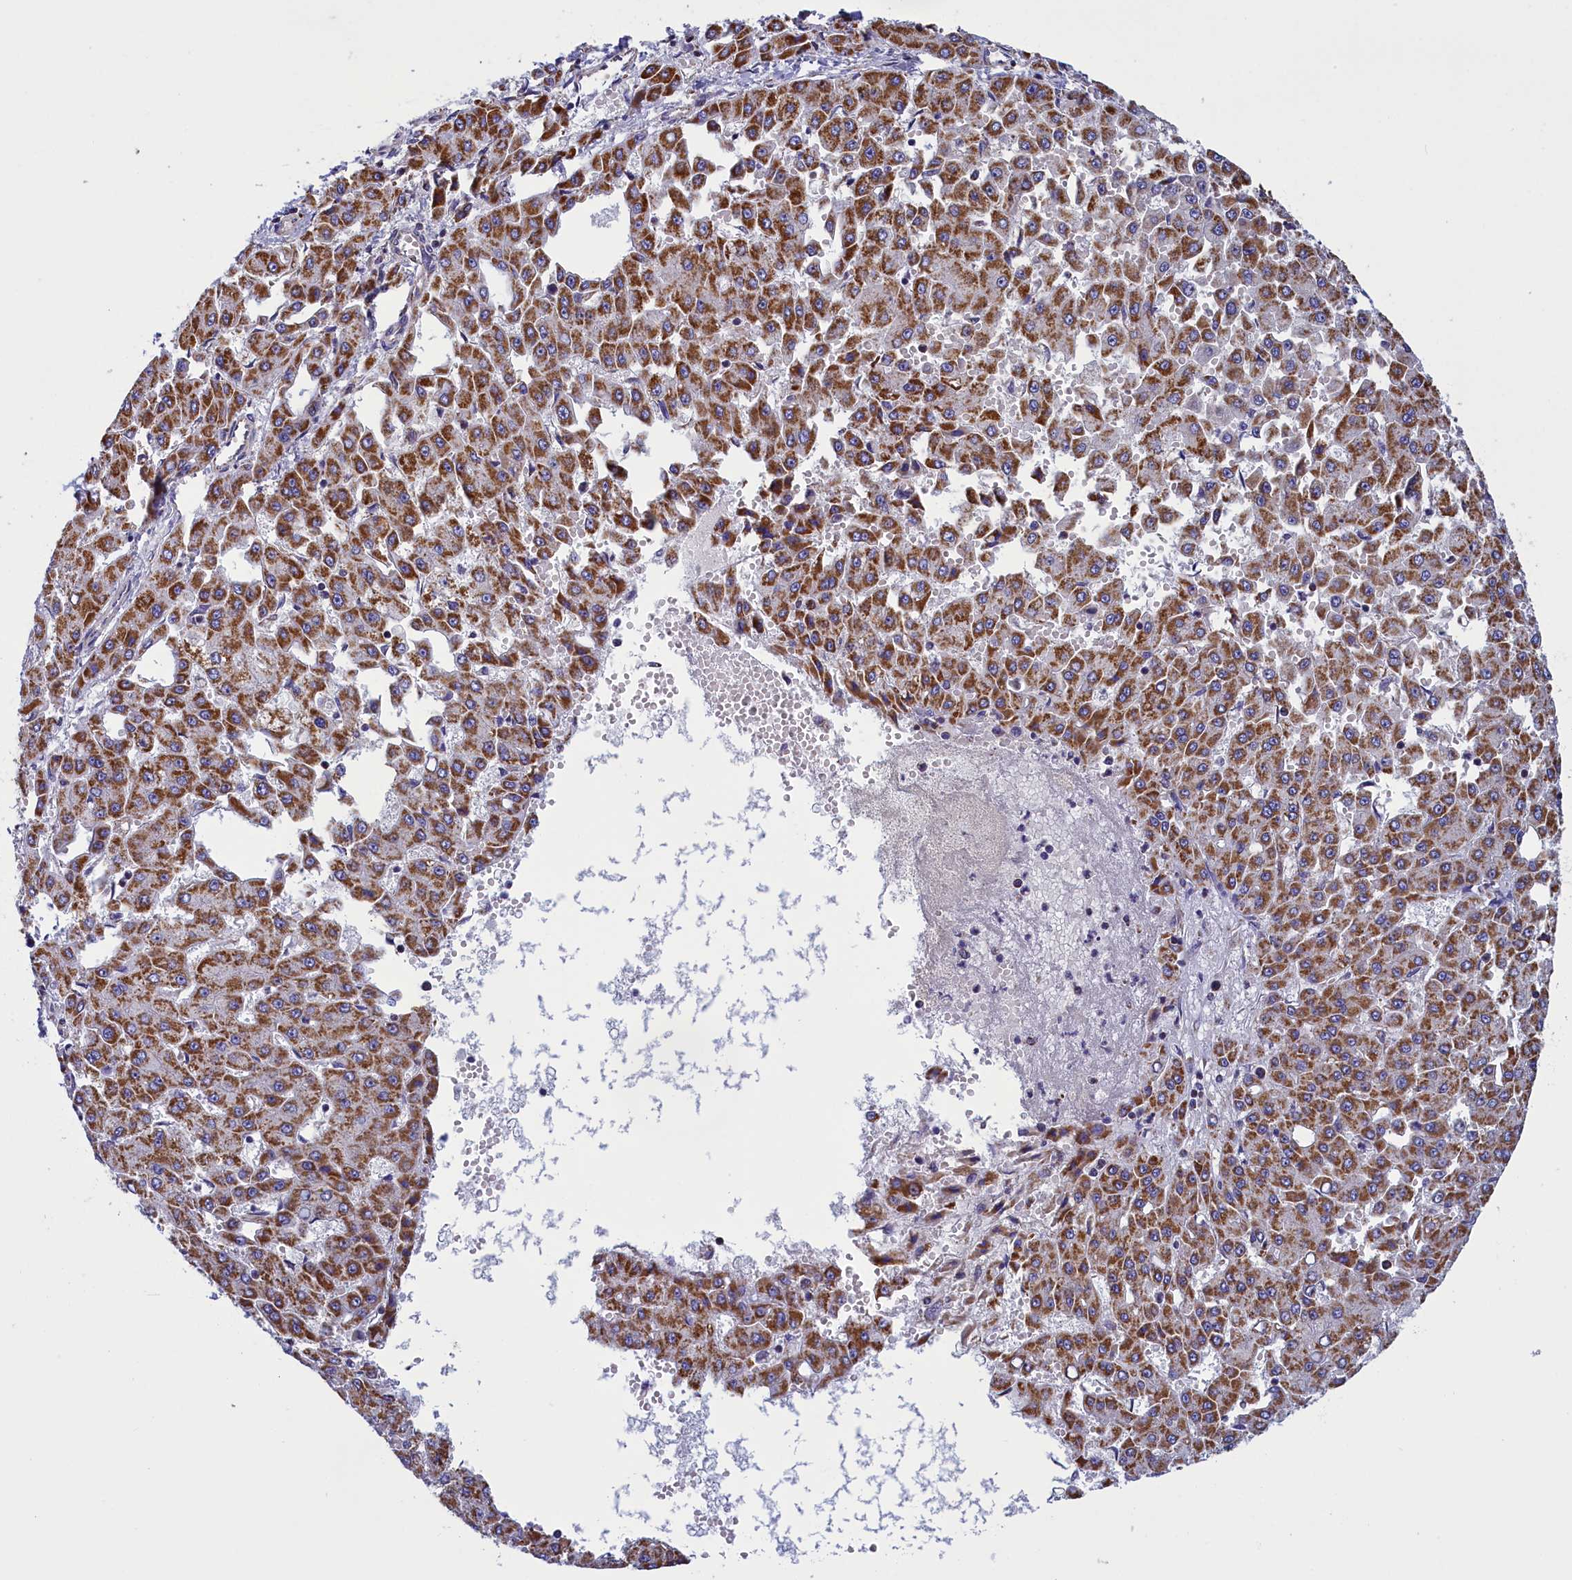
{"staining": {"intensity": "strong", "quantity": ">75%", "location": "cytoplasmic/membranous"}, "tissue": "liver cancer", "cell_type": "Tumor cells", "image_type": "cancer", "snomed": [{"axis": "morphology", "description": "Carcinoma, Hepatocellular, NOS"}, {"axis": "topography", "description": "Liver"}], "caption": "Liver cancer (hepatocellular carcinoma) was stained to show a protein in brown. There is high levels of strong cytoplasmic/membranous expression in about >75% of tumor cells.", "gene": "IFT122", "patient": {"sex": "male", "age": 47}}